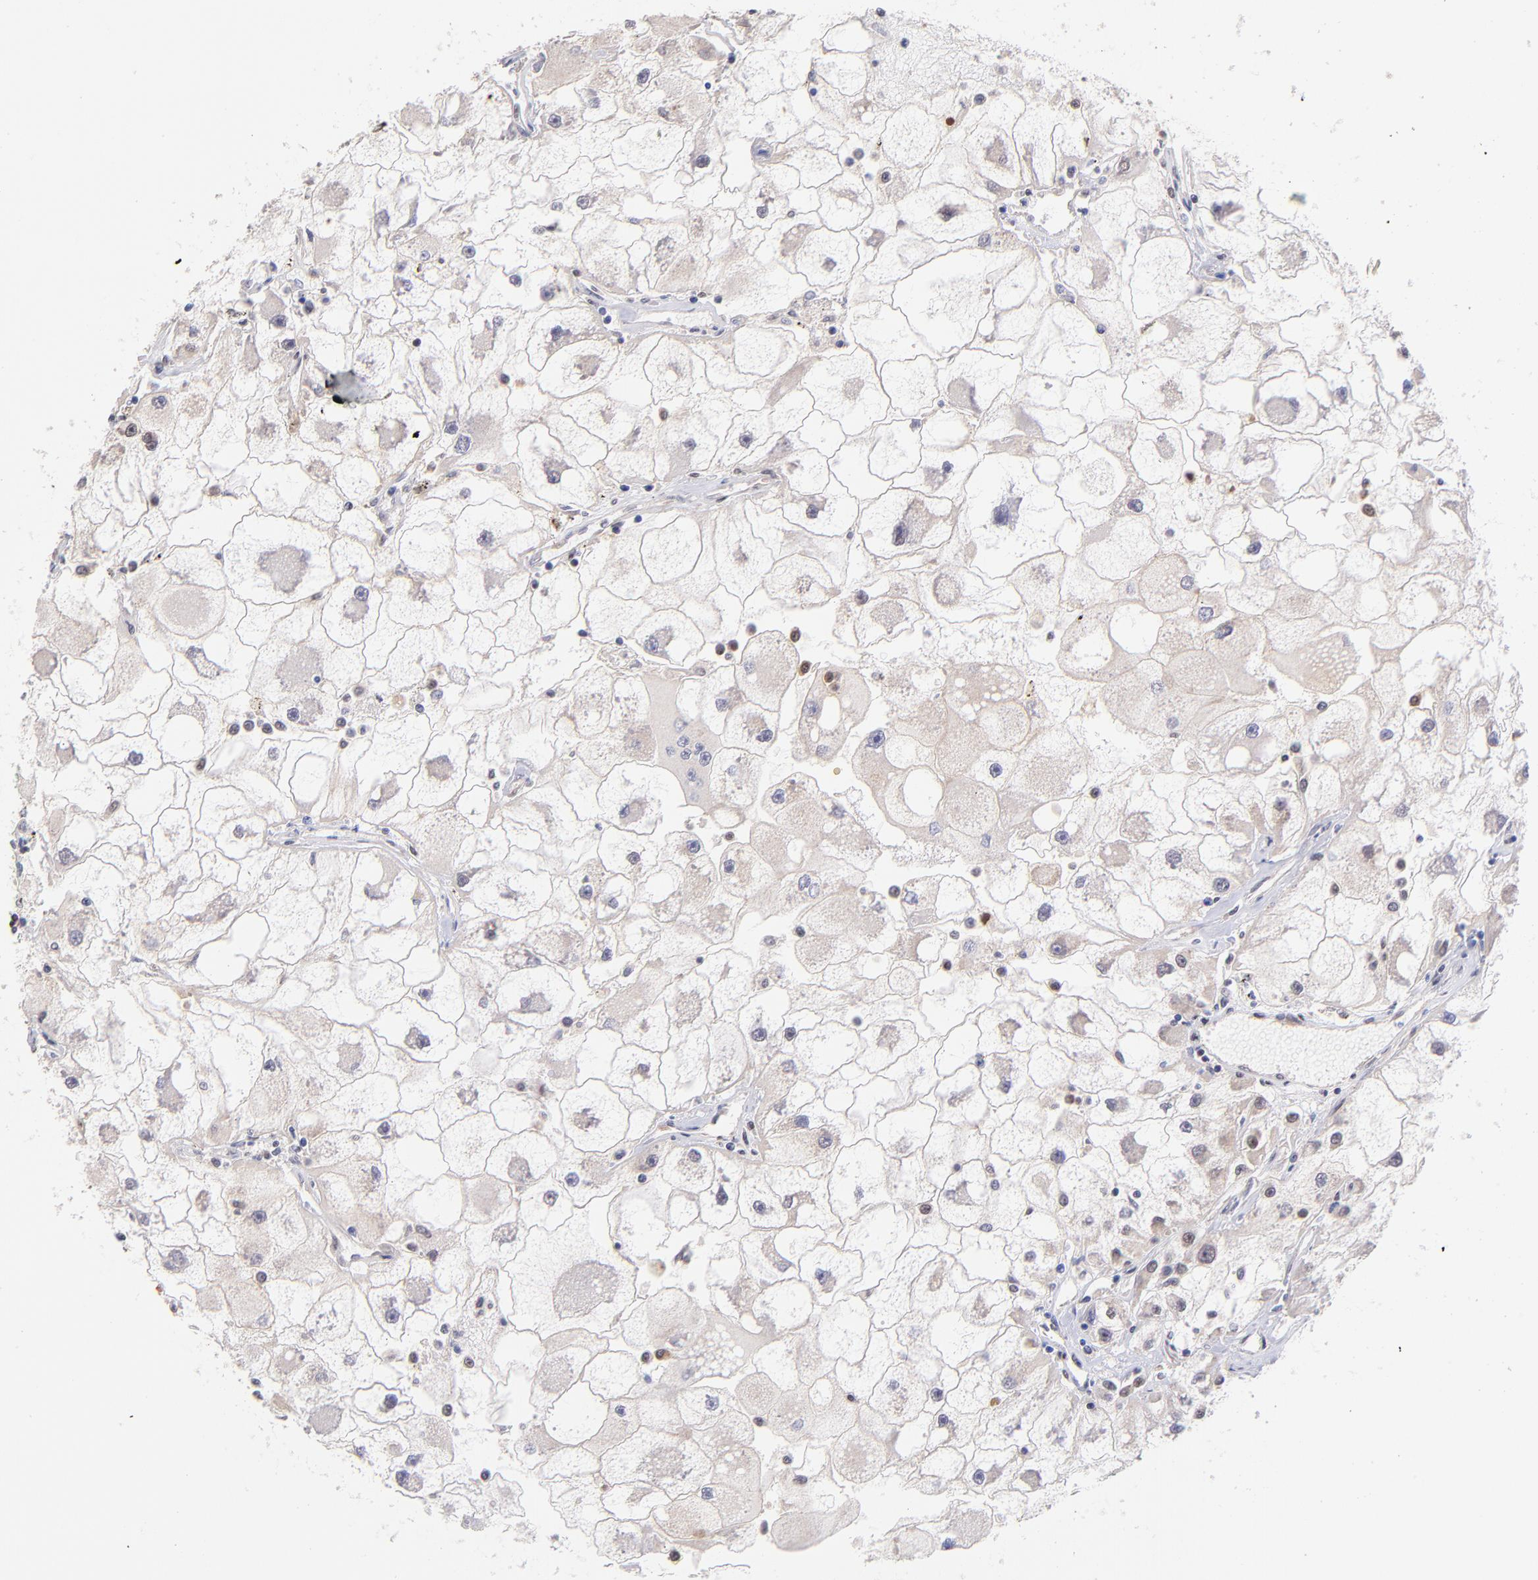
{"staining": {"intensity": "weak", "quantity": "25%-75%", "location": "nuclear"}, "tissue": "renal cancer", "cell_type": "Tumor cells", "image_type": "cancer", "snomed": [{"axis": "morphology", "description": "Adenocarcinoma, NOS"}, {"axis": "topography", "description": "Kidney"}], "caption": "A photomicrograph of renal adenocarcinoma stained for a protein shows weak nuclear brown staining in tumor cells. The staining is performed using DAB (3,3'-diaminobenzidine) brown chromogen to label protein expression. The nuclei are counter-stained blue using hematoxylin.", "gene": "MIDEAS", "patient": {"sex": "female", "age": 73}}